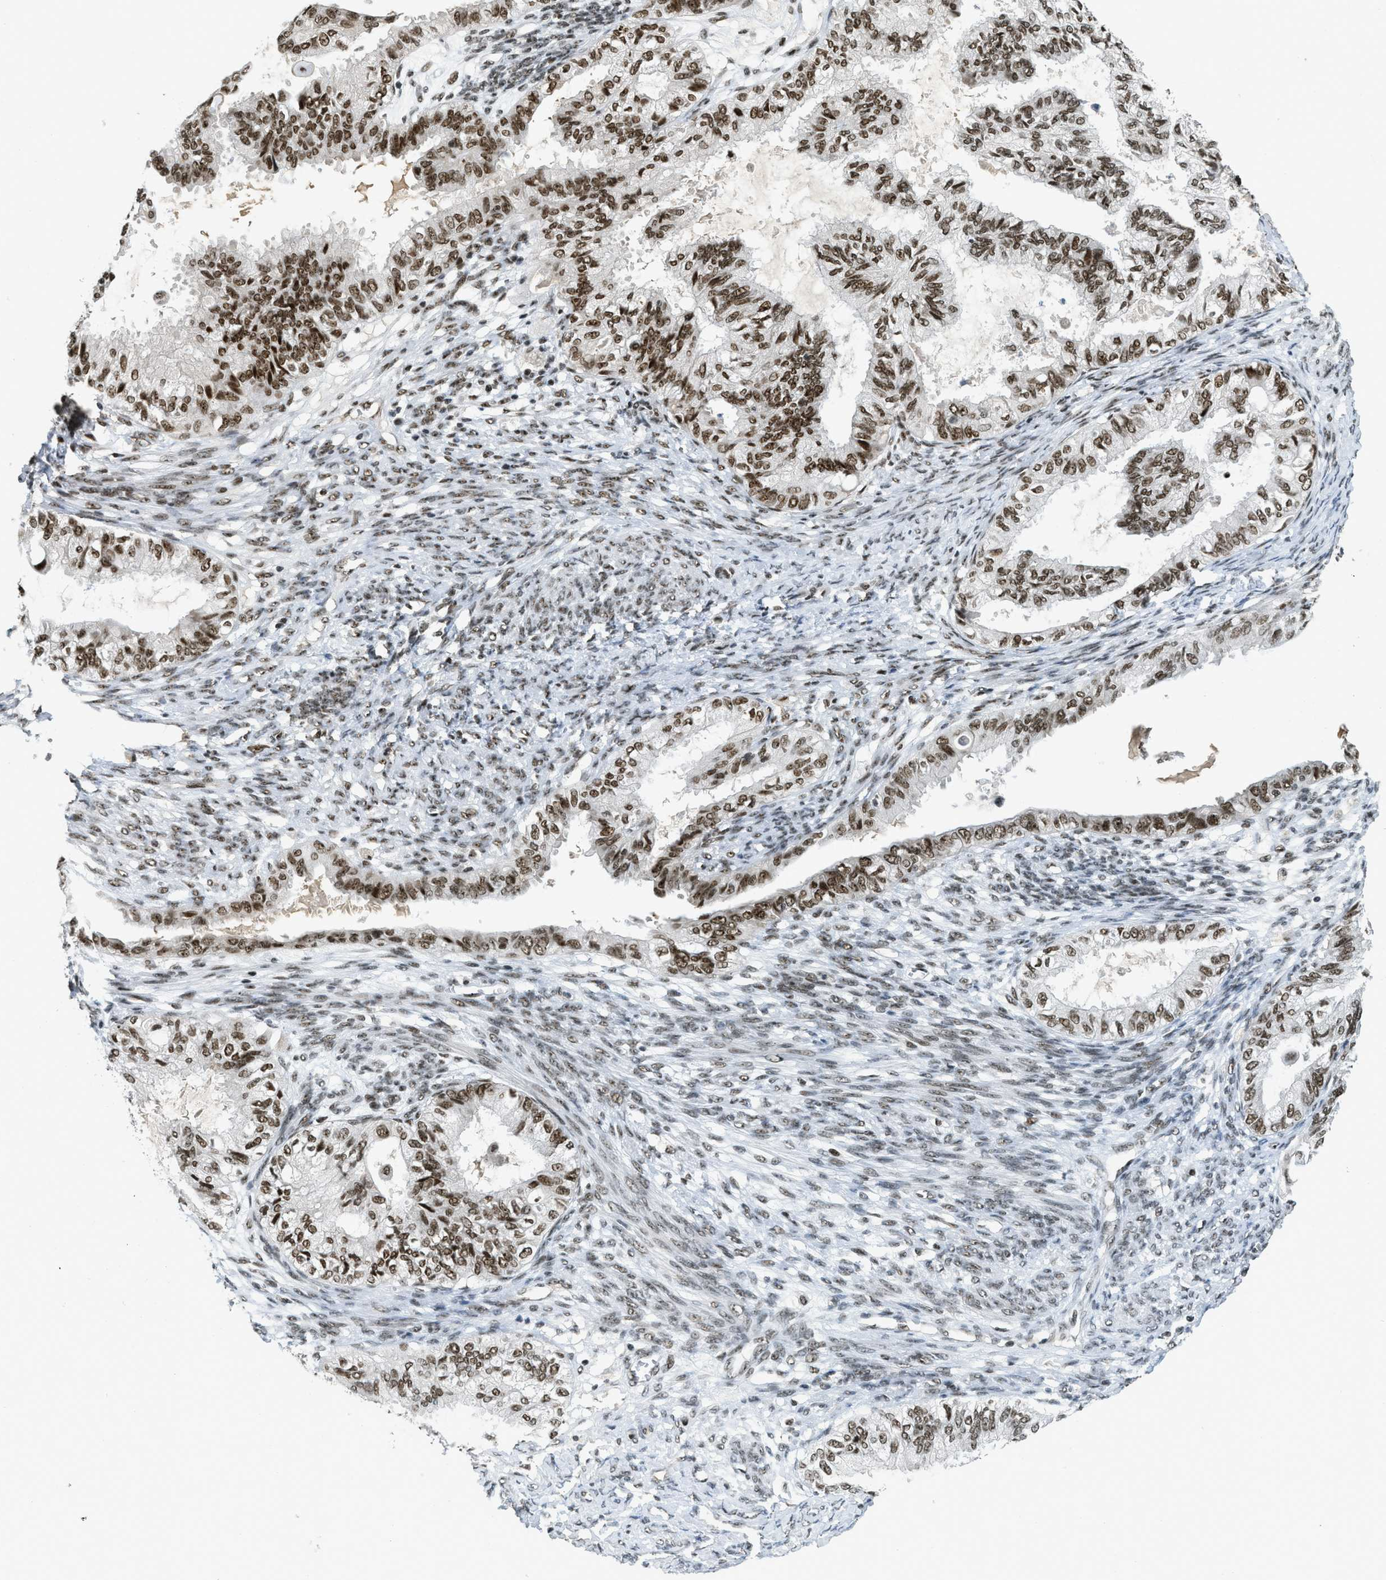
{"staining": {"intensity": "strong", "quantity": ">75%", "location": "nuclear"}, "tissue": "cervical cancer", "cell_type": "Tumor cells", "image_type": "cancer", "snomed": [{"axis": "morphology", "description": "Normal tissue, NOS"}, {"axis": "morphology", "description": "Adenocarcinoma, NOS"}, {"axis": "topography", "description": "Cervix"}, {"axis": "topography", "description": "Endometrium"}], "caption": "Brown immunohistochemical staining in human adenocarcinoma (cervical) demonstrates strong nuclear expression in approximately >75% of tumor cells.", "gene": "URB1", "patient": {"sex": "female", "age": 86}}